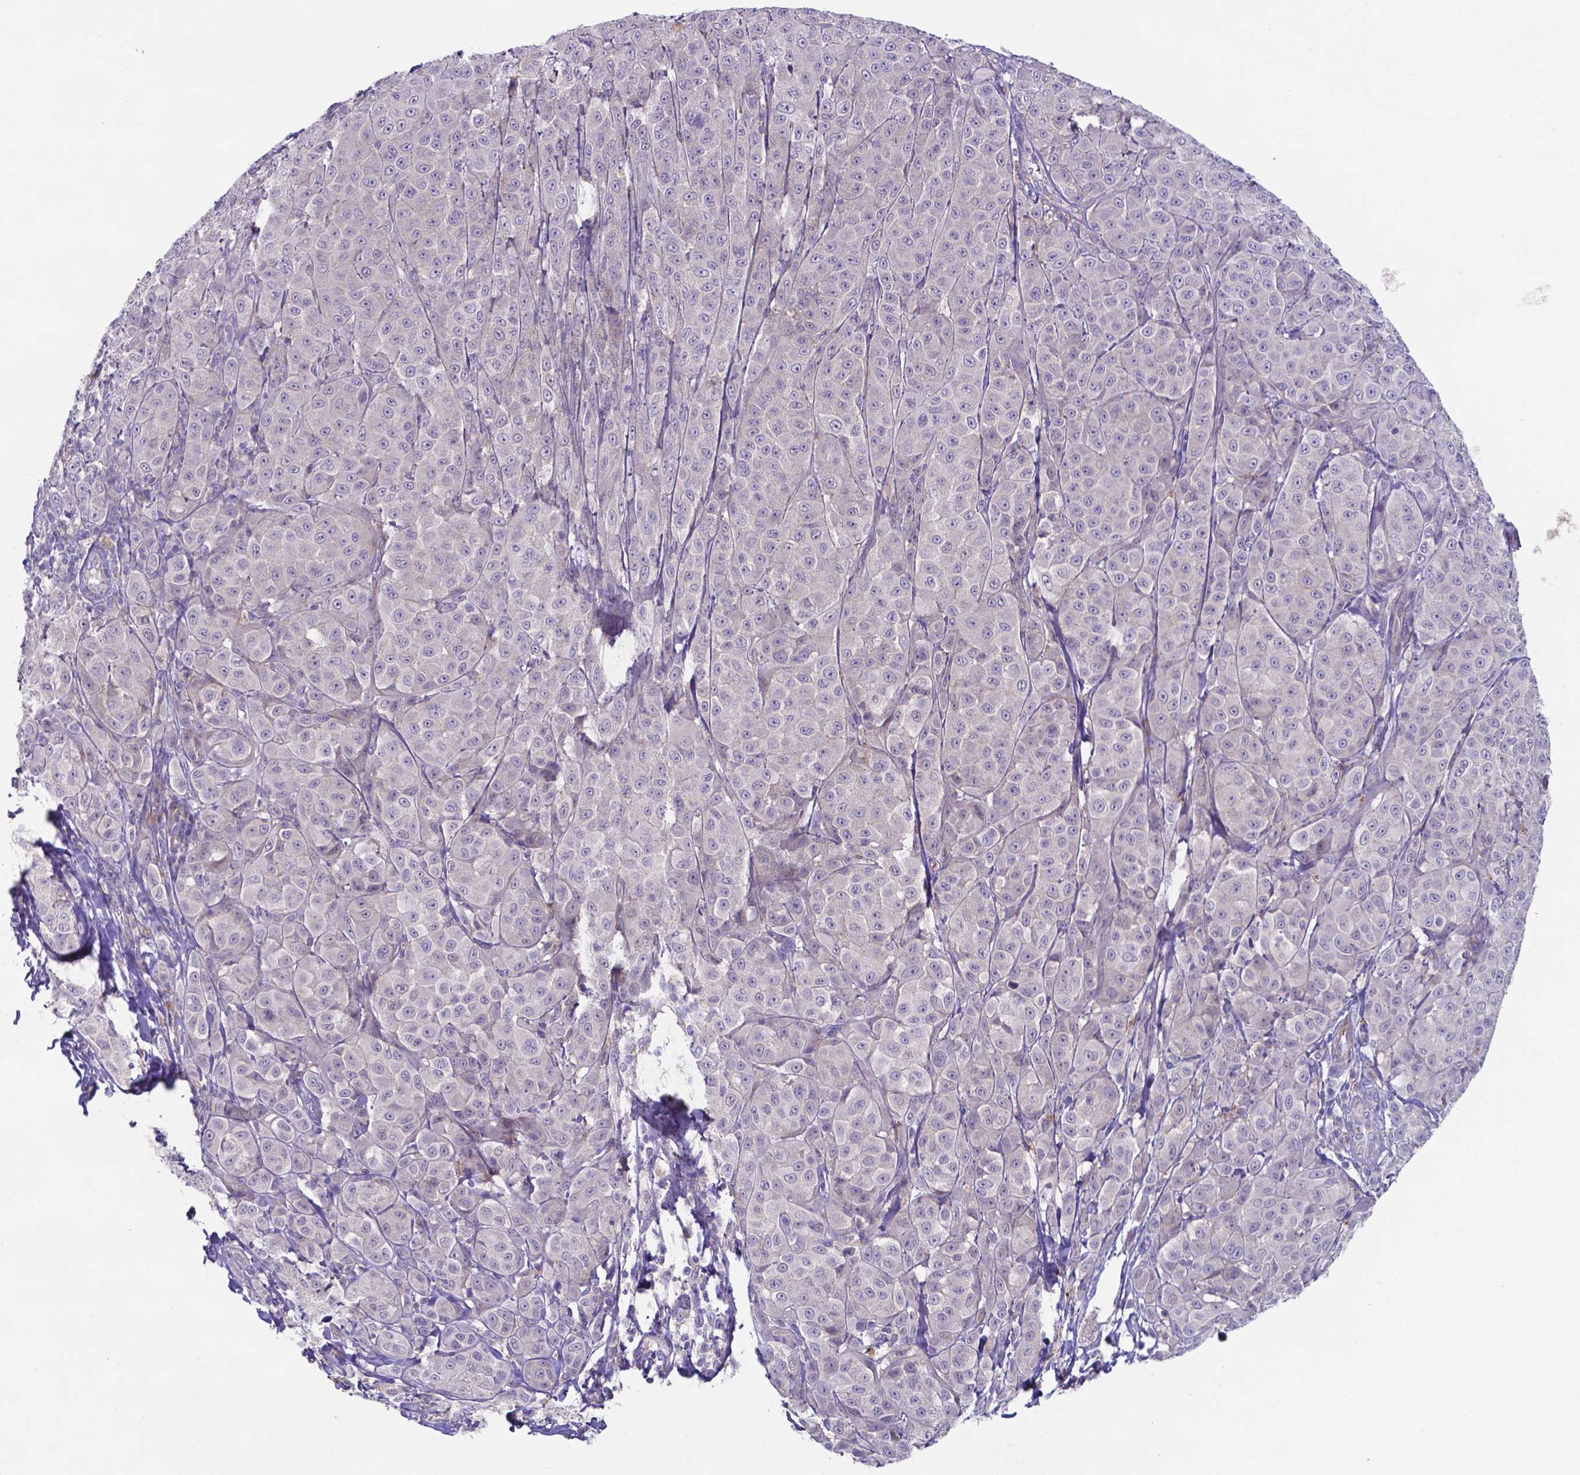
{"staining": {"intensity": "negative", "quantity": "none", "location": "none"}, "tissue": "melanoma", "cell_type": "Tumor cells", "image_type": "cancer", "snomed": [{"axis": "morphology", "description": "Malignant melanoma, NOS"}, {"axis": "topography", "description": "Skin"}], "caption": "An IHC micrograph of malignant melanoma is shown. There is no staining in tumor cells of malignant melanoma. (Stains: DAB (3,3'-diaminobenzidine) IHC with hematoxylin counter stain, Microscopy: brightfield microscopy at high magnification).", "gene": "TYRO3", "patient": {"sex": "male", "age": 89}}